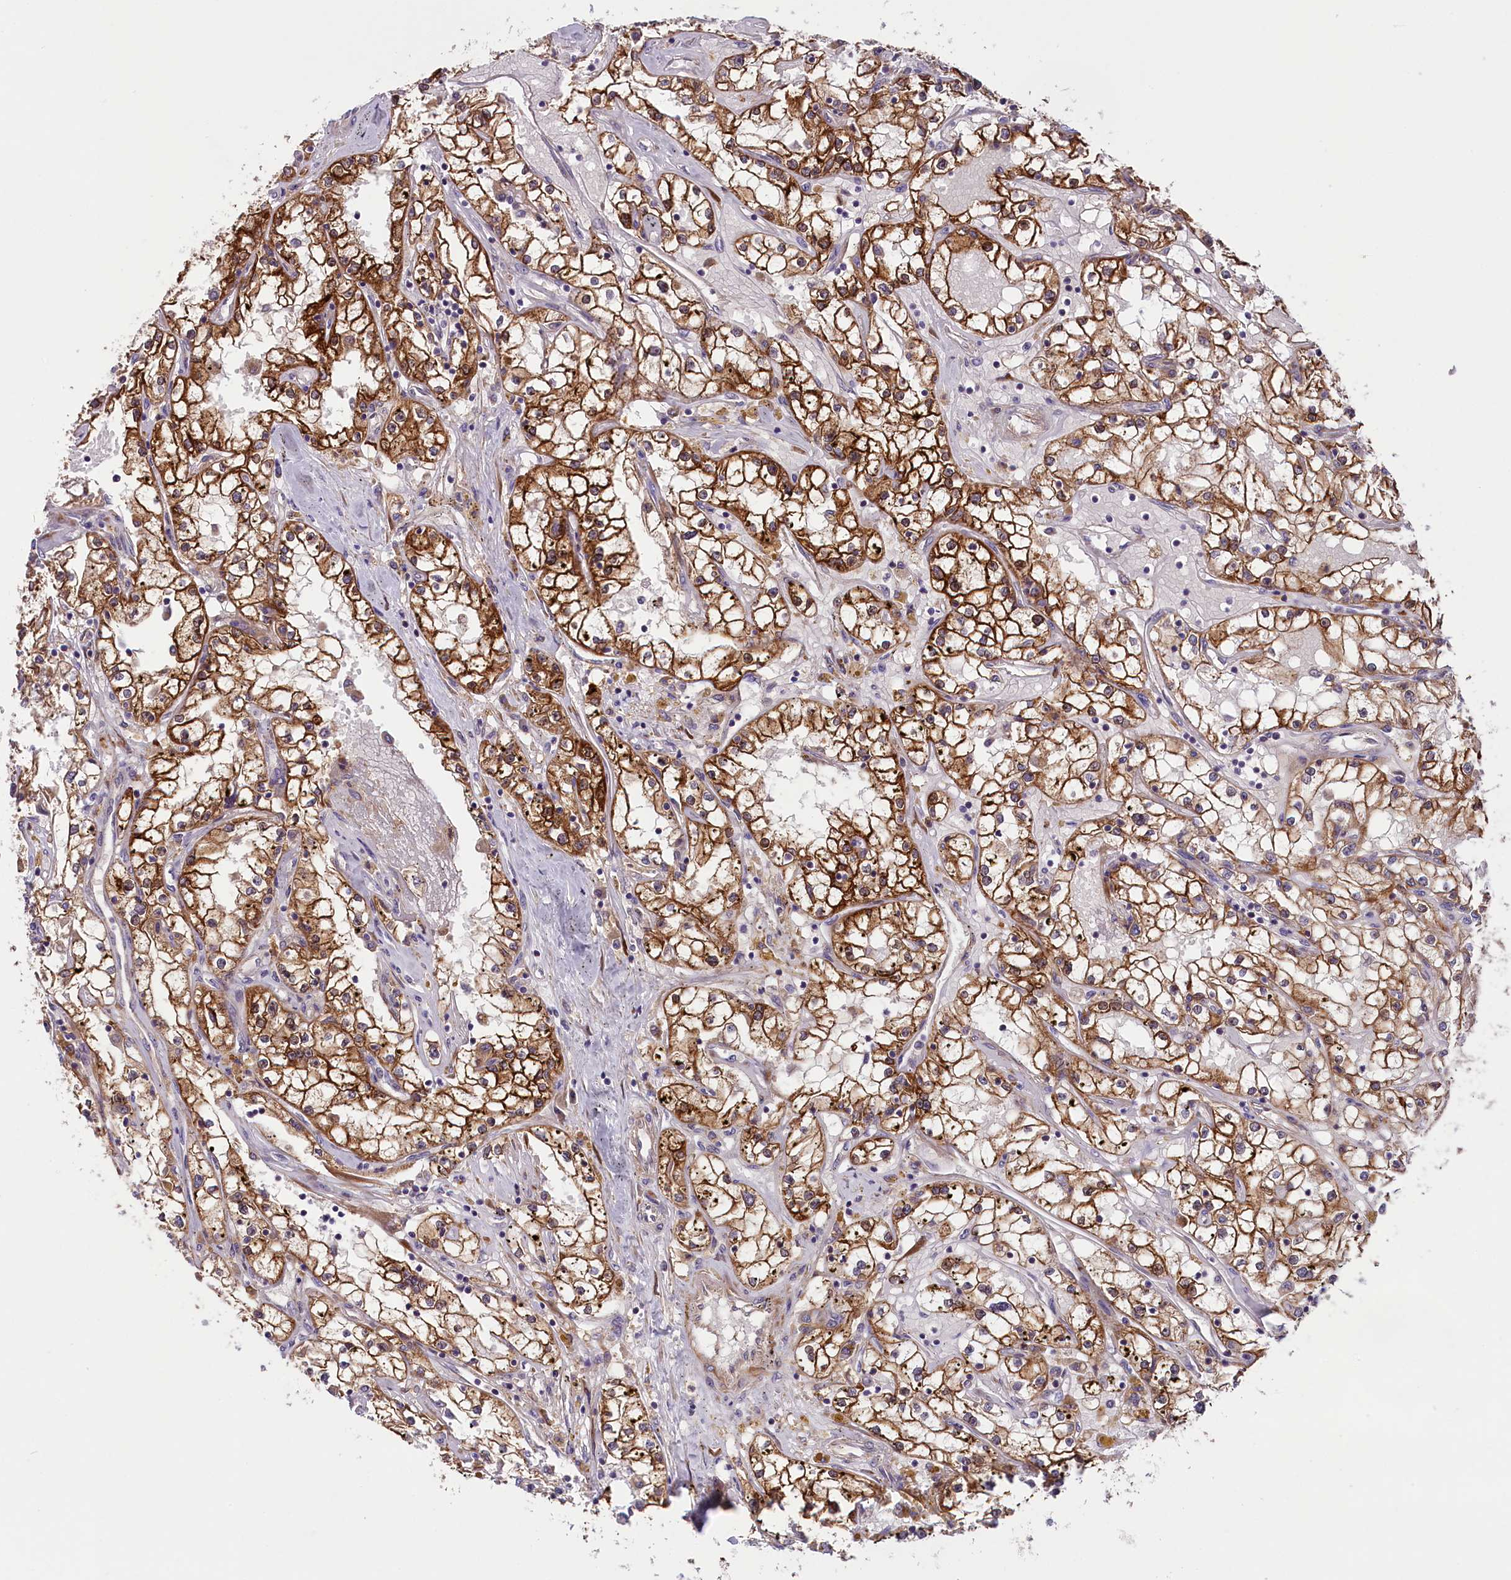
{"staining": {"intensity": "strong", "quantity": ">75%", "location": "cytoplasmic/membranous"}, "tissue": "renal cancer", "cell_type": "Tumor cells", "image_type": "cancer", "snomed": [{"axis": "morphology", "description": "Adenocarcinoma, NOS"}, {"axis": "topography", "description": "Kidney"}], "caption": "Immunohistochemical staining of renal cancer (adenocarcinoma) displays strong cytoplasmic/membranous protein staining in about >75% of tumor cells.", "gene": "COG8", "patient": {"sex": "male", "age": 56}}